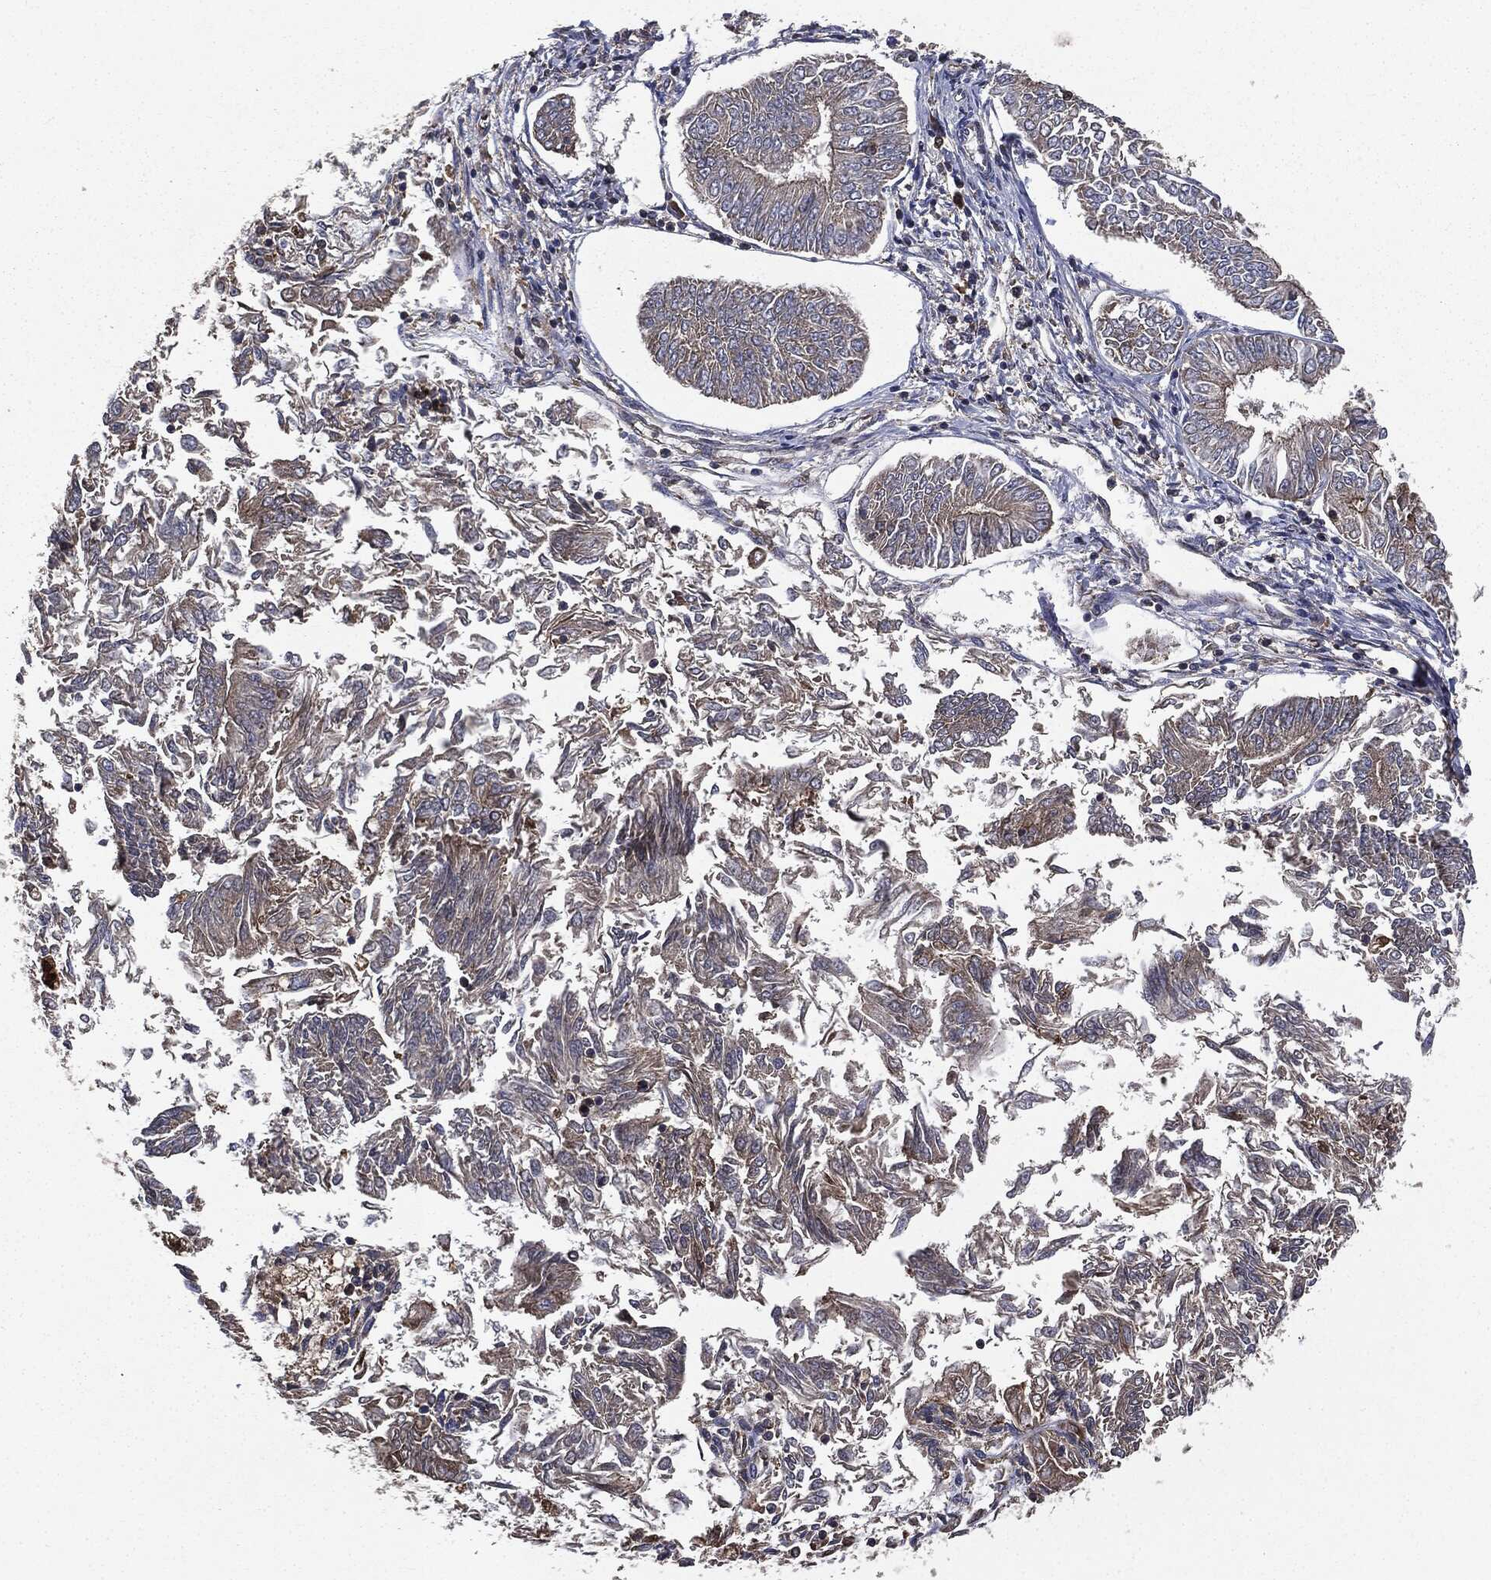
{"staining": {"intensity": "weak", "quantity": "25%-75%", "location": "cytoplasmic/membranous"}, "tissue": "endometrial cancer", "cell_type": "Tumor cells", "image_type": "cancer", "snomed": [{"axis": "morphology", "description": "Adenocarcinoma, NOS"}, {"axis": "topography", "description": "Endometrium"}], "caption": "Protein analysis of endometrial adenocarcinoma tissue reveals weak cytoplasmic/membranous expression in approximately 25%-75% of tumor cells.", "gene": "PLOD3", "patient": {"sex": "female", "age": 58}}